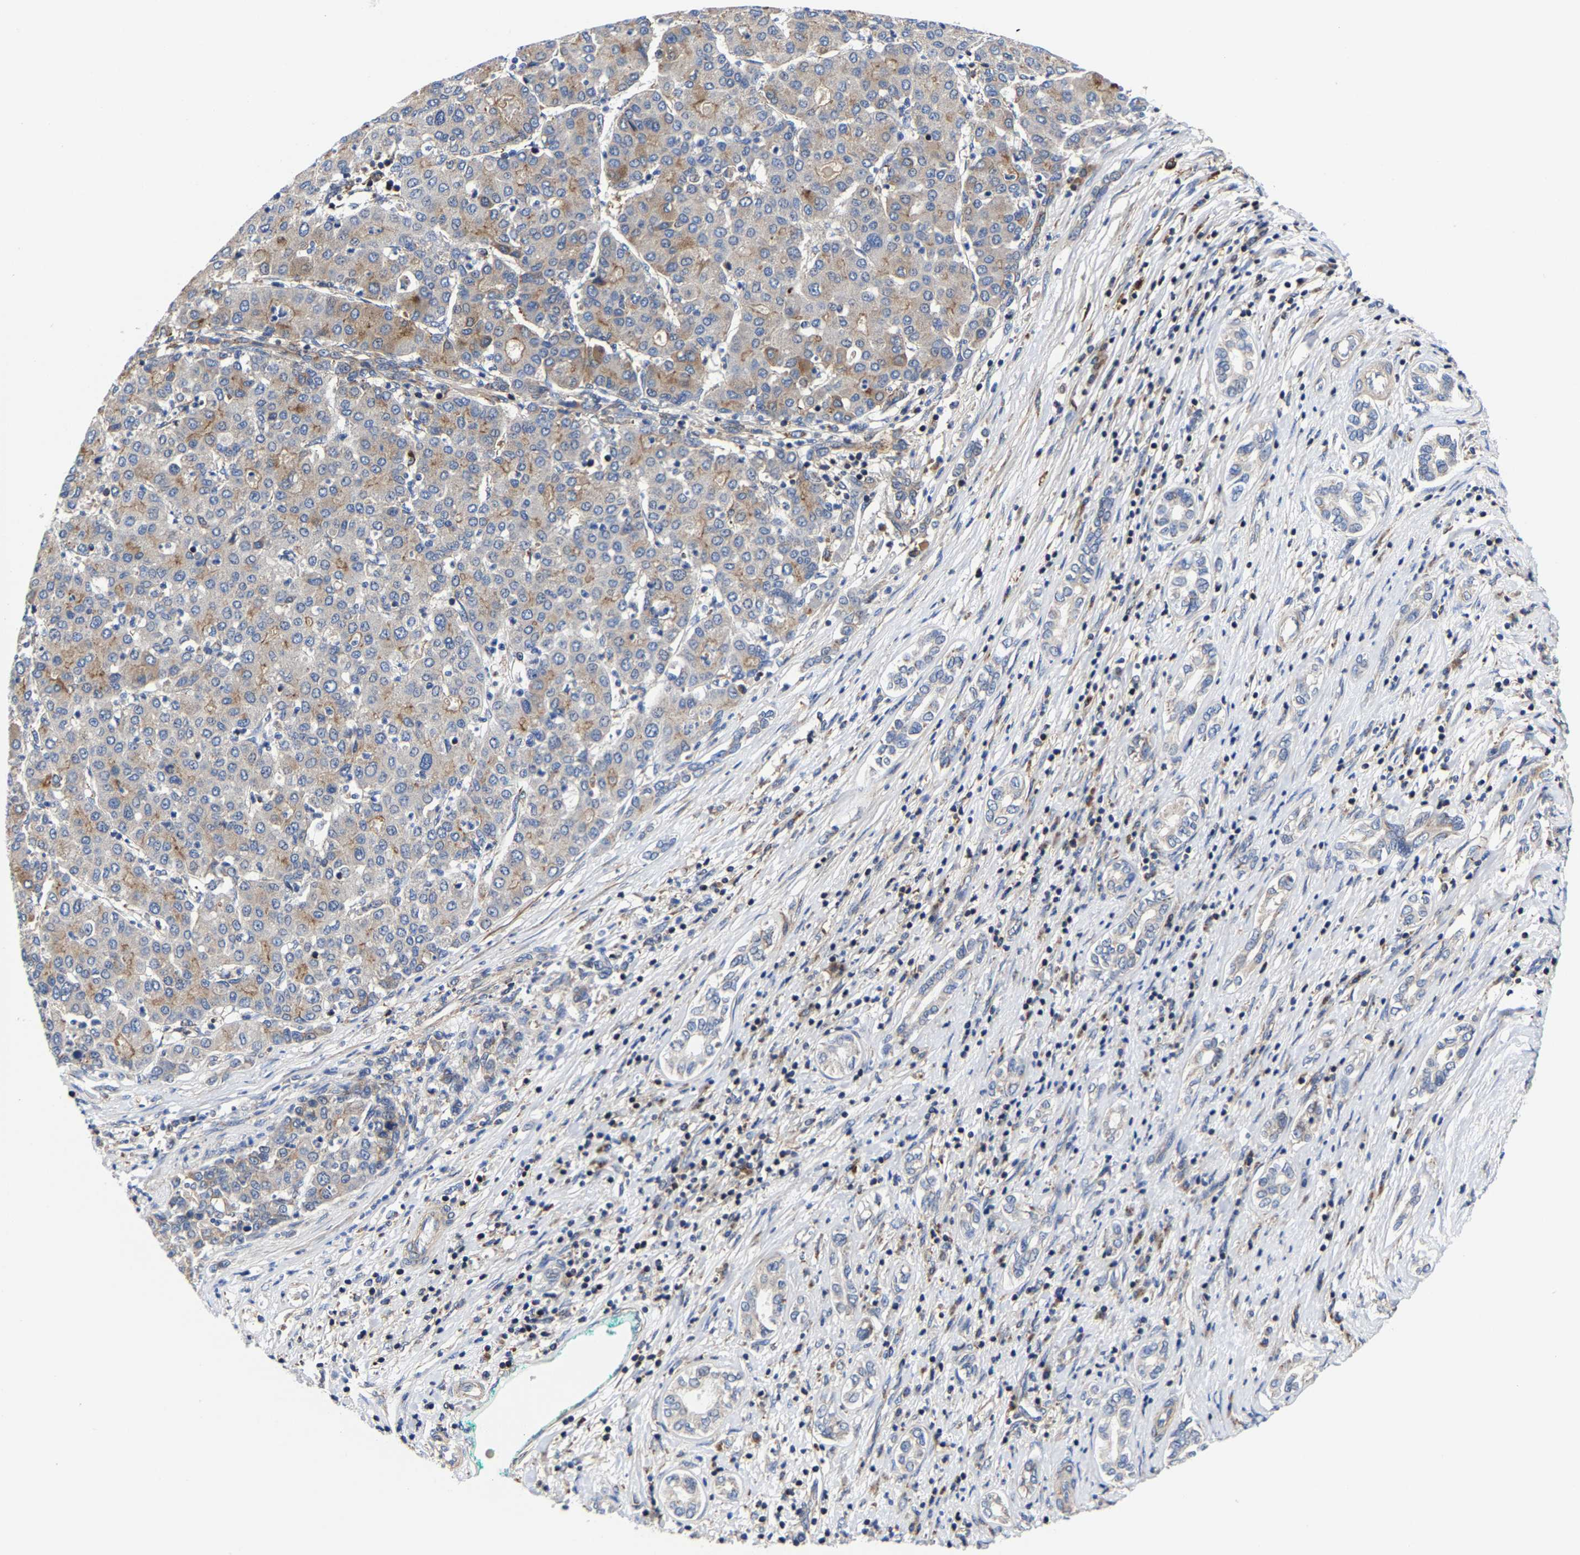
{"staining": {"intensity": "weak", "quantity": "25%-75%", "location": "cytoplasmic/membranous"}, "tissue": "liver cancer", "cell_type": "Tumor cells", "image_type": "cancer", "snomed": [{"axis": "morphology", "description": "Carcinoma, Hepatocellular, NOS"}, {"axis": "topography", "description": "Liver"}], "caption": "An immunohistochemistry (IHC) histopathology image of tumor tissue is shown. Protein staining in brown shows weak cytoplasmic/membranous positivity in liver hepatocellular carcinoma within tumor cells.", "gene": "PFKFB3", "patient": {"sex": "male", "age": 65}}